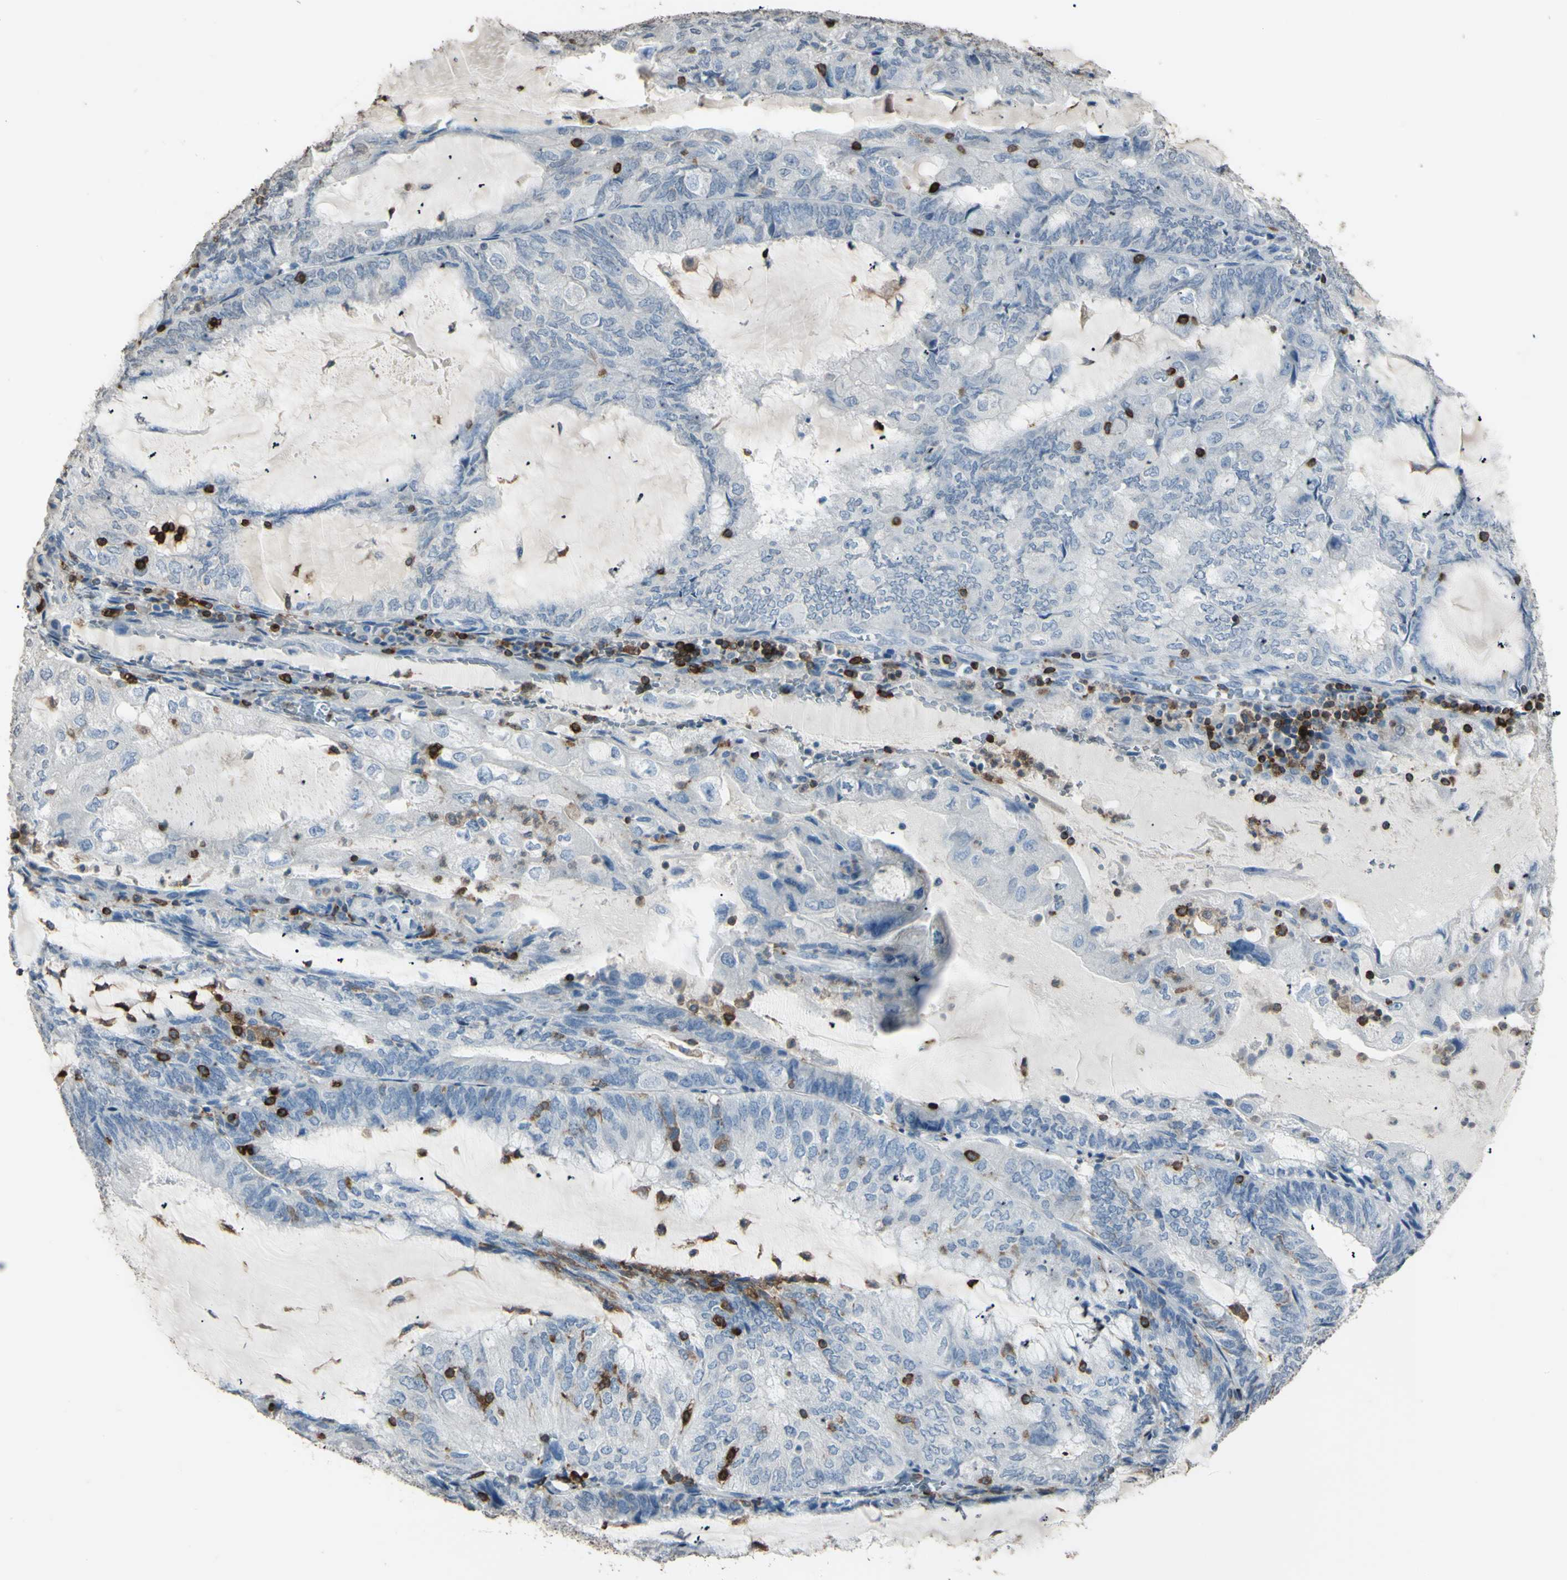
{"staining": {"intensity": "negative", "quantity": "none", "location": "none"}, "tissue": "endometrial cancer", "cell_type": "Tumor cells", "image_type": "cancer", "snomed": [{"axis": "morphology", "description": "Adenocarcinoma, NOS"}, {"axis": "topography", "description": "Endometrium"}], "caption": "There is no significant expression in tumor cells of endometrial cancer.", "gene": "PSTPIP1", "patient": {"sex": "female", "age": 81}}